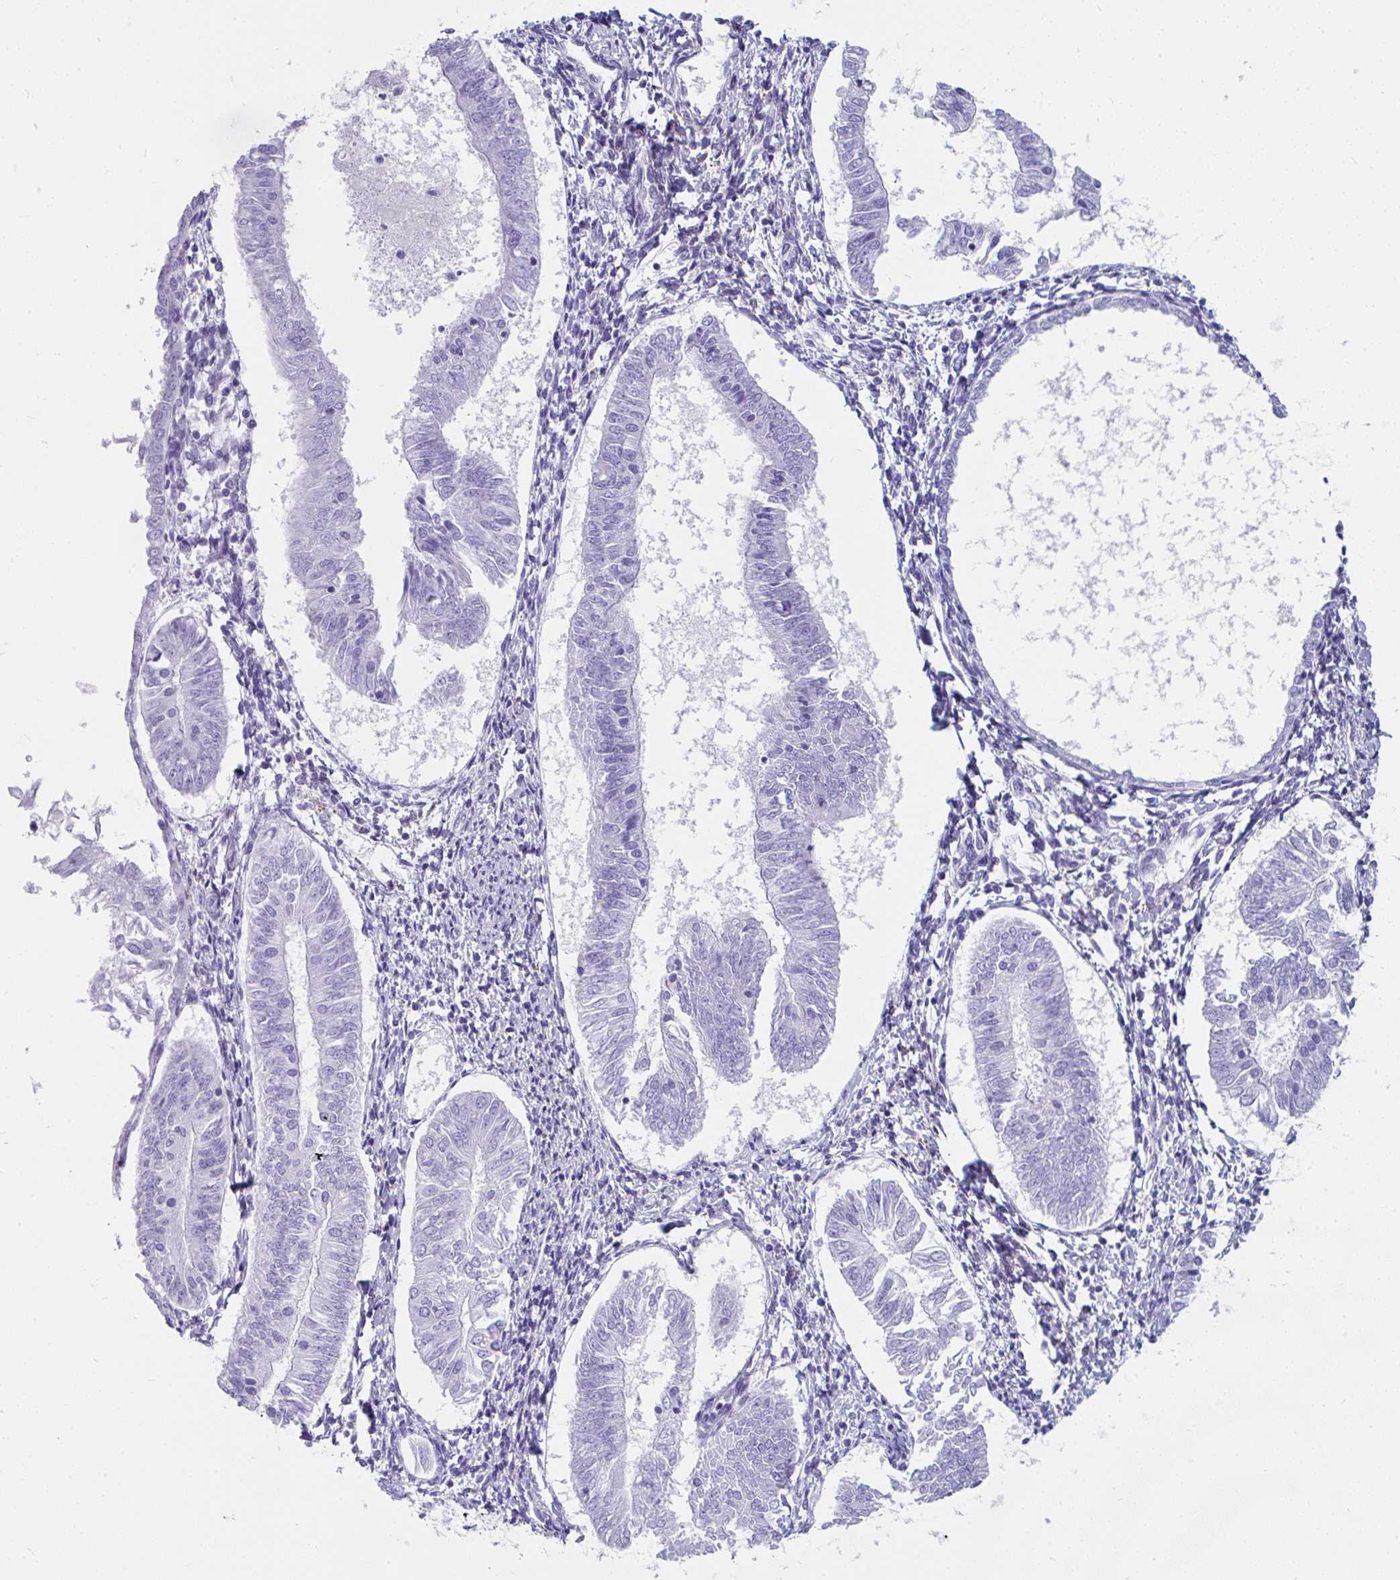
{"staining": {"intensity": "negative", "quantity": "none", "location": "none"}, "tissue": "endometrial cancer", "cell_type": "Tumor cells", "image_type": "cancer", "snomed": [{"axis": "morphology", "description": "Adenocarcinoma, NOS"}, {"axis": "topography", "description": "Endometrium"}], "caption": "This image is of endometrial cancer stained with immunohistochemistry (IHC) to label a protein in brown with the nuclei are counter-stained blue. There is no expression in tumor cells.", "gene": "GRXCR2", "patient": {"sex": "female", "age": 58}}